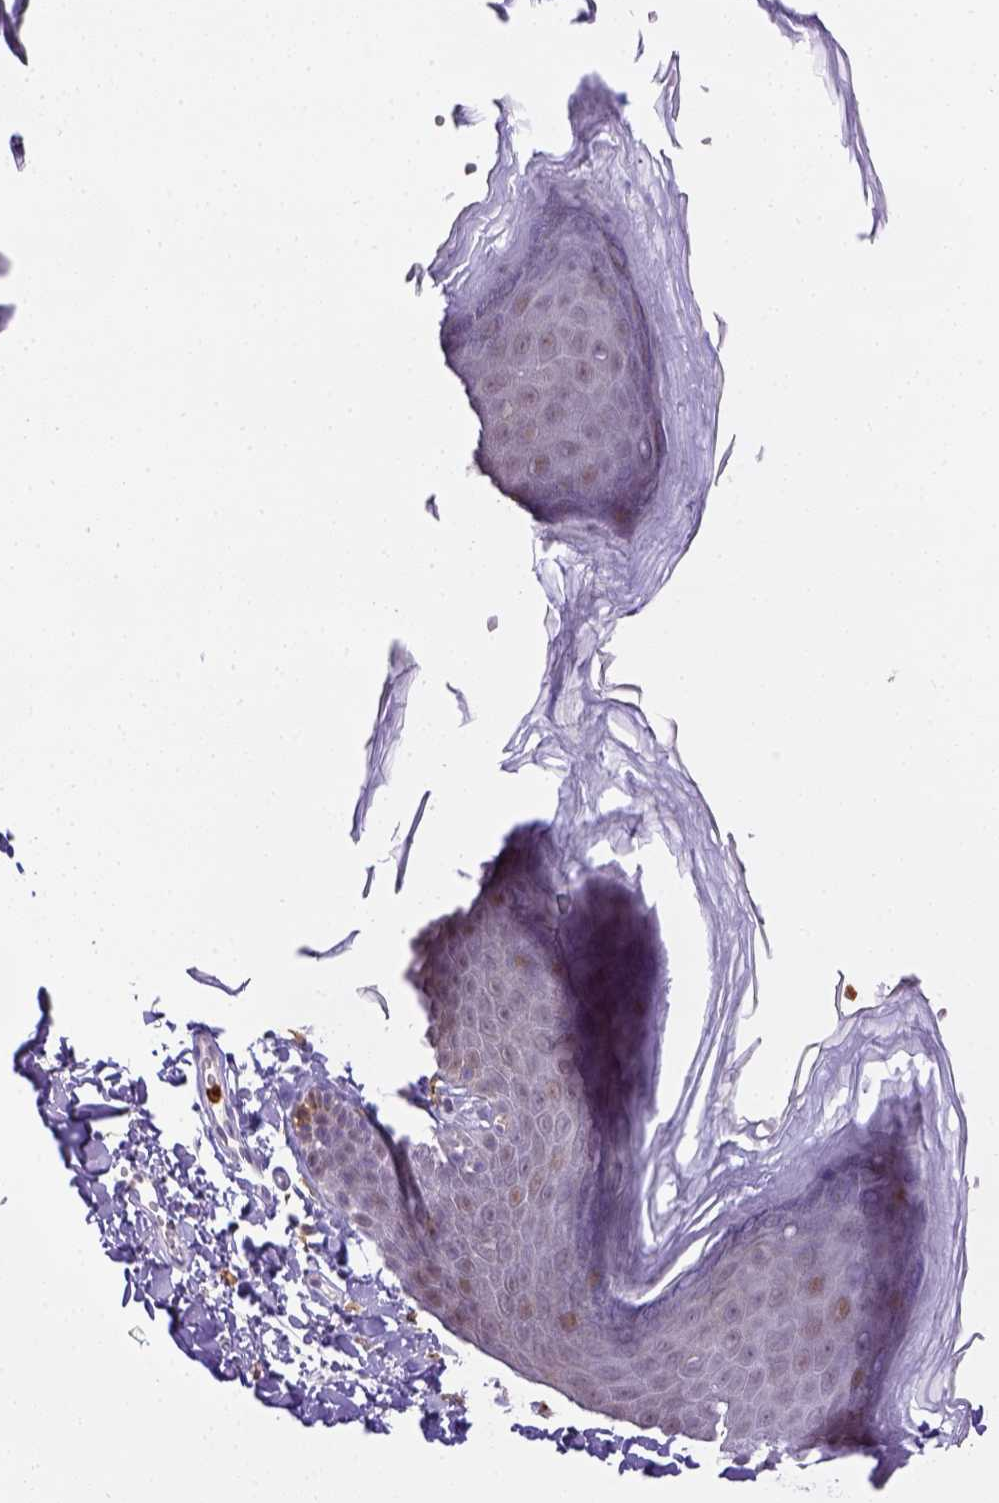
{"staining": {"intensity": "negative", "quantity": "none", "location": "none"}, "tissue": "skin", "cell_type": "Epidermal cells", "image_type": "normal", "snomed": [{"axis": "morphology", "description": "Normal tissue, NOS"}, {"axis": "topography", "description": "Anal"}], "caption": "This is an immunohistochemistry photomicrograph of benign human skin. There is no staining in epidermal cells.", "gene": "ITGAM", "patient": {"sex": "male", "age": 53}}